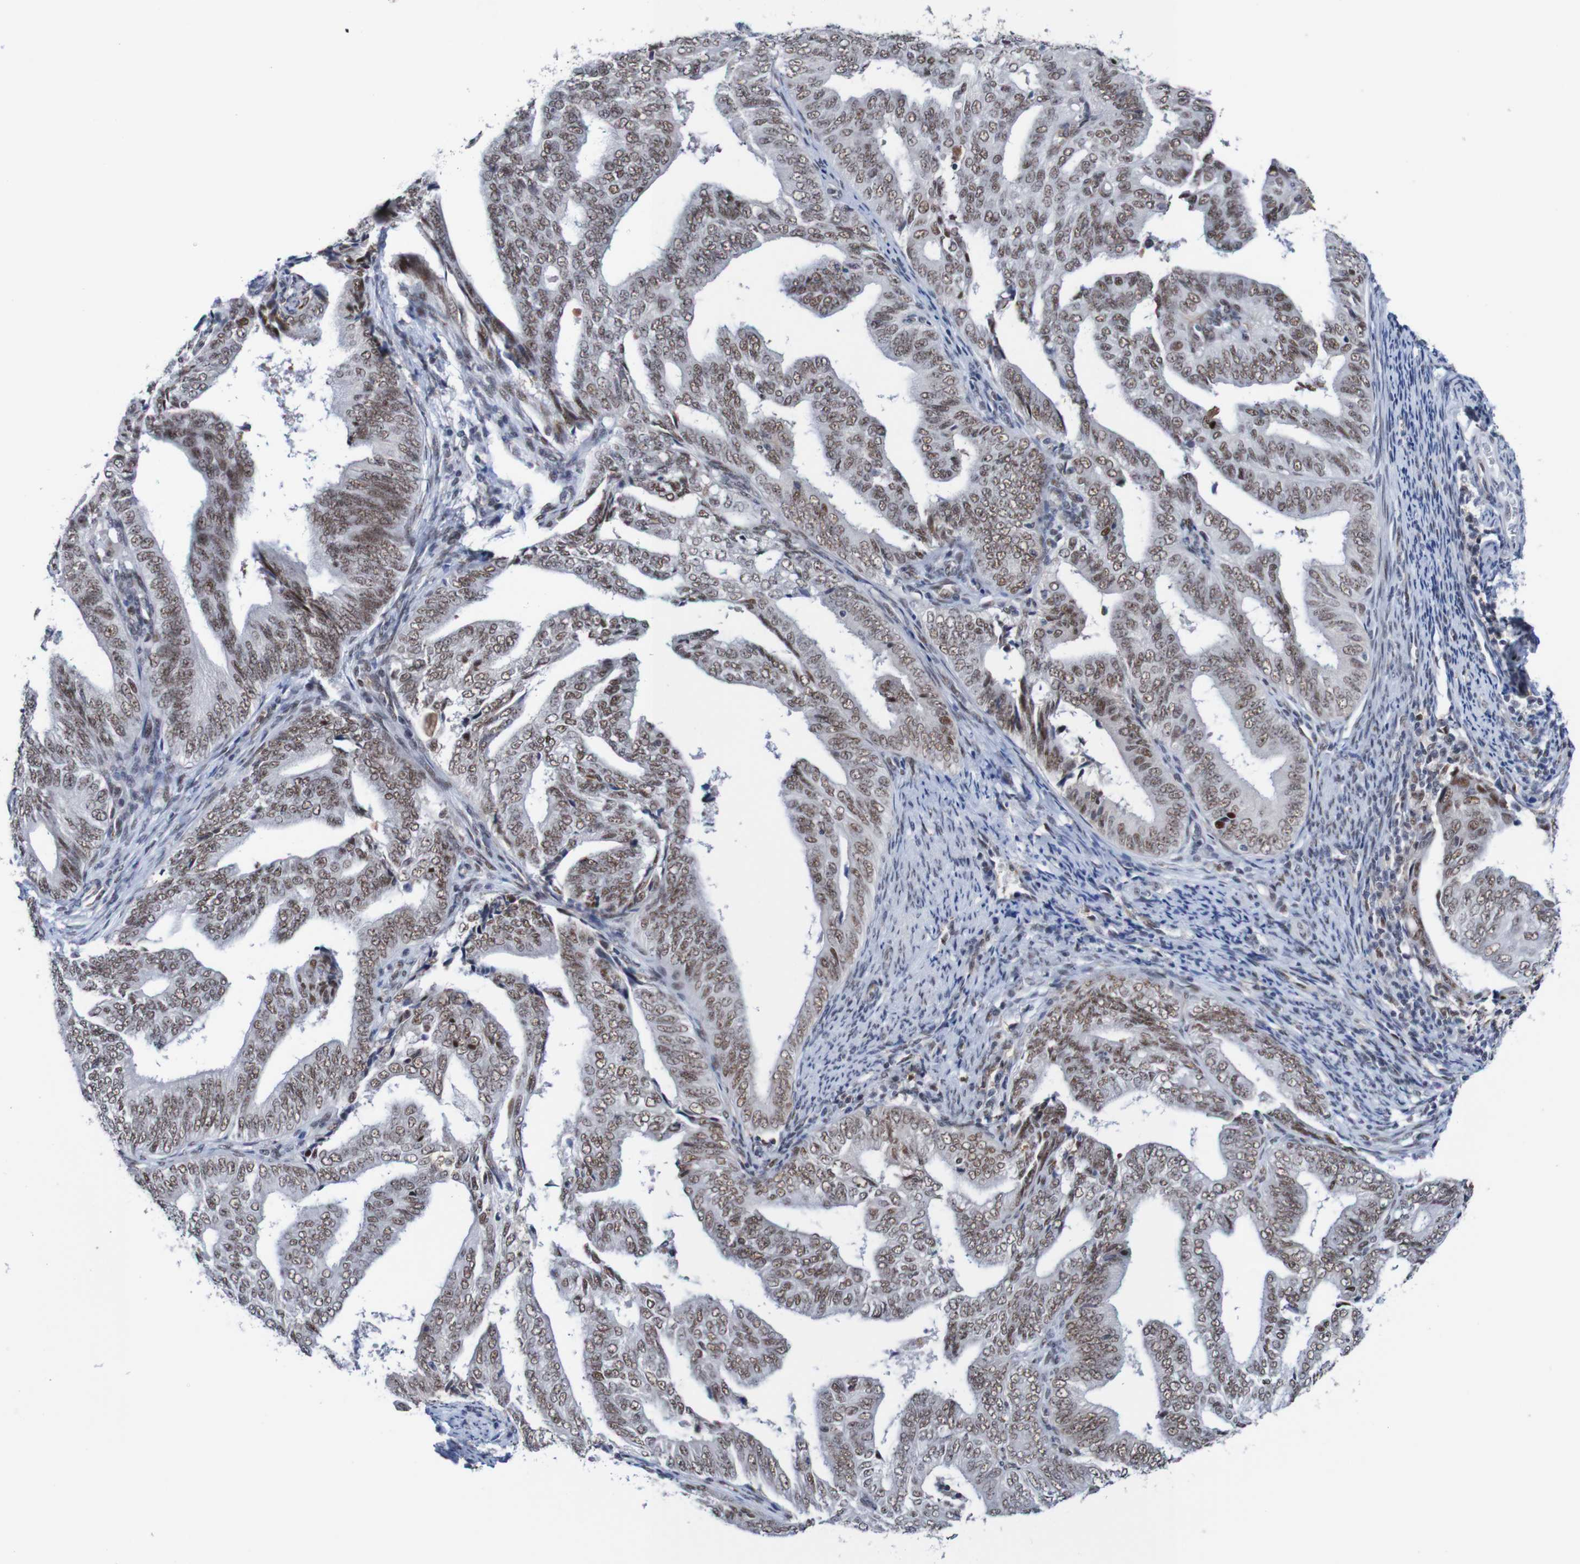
{"staining": {"intensity": "moderate", "quantity": ">75%", "location": "nuclear"}, "tissue": "endometrial cancer", "cell_type": "Tumor cells", "image_type": "cancer", "snomed": [{"axis": "morphology", "description": "Adenocarcinoma, NOS"}, {"axis": "topography", "description": "Endometrium"}], "caption": "This image demonstrates immunohistochemistry (IHC) staining of endometrial cancer, with medium moderate nuclear expression in about >75% of tumor cells.", "gene": "CDC5L", "patient": {"sex": "female", "age": 58}}